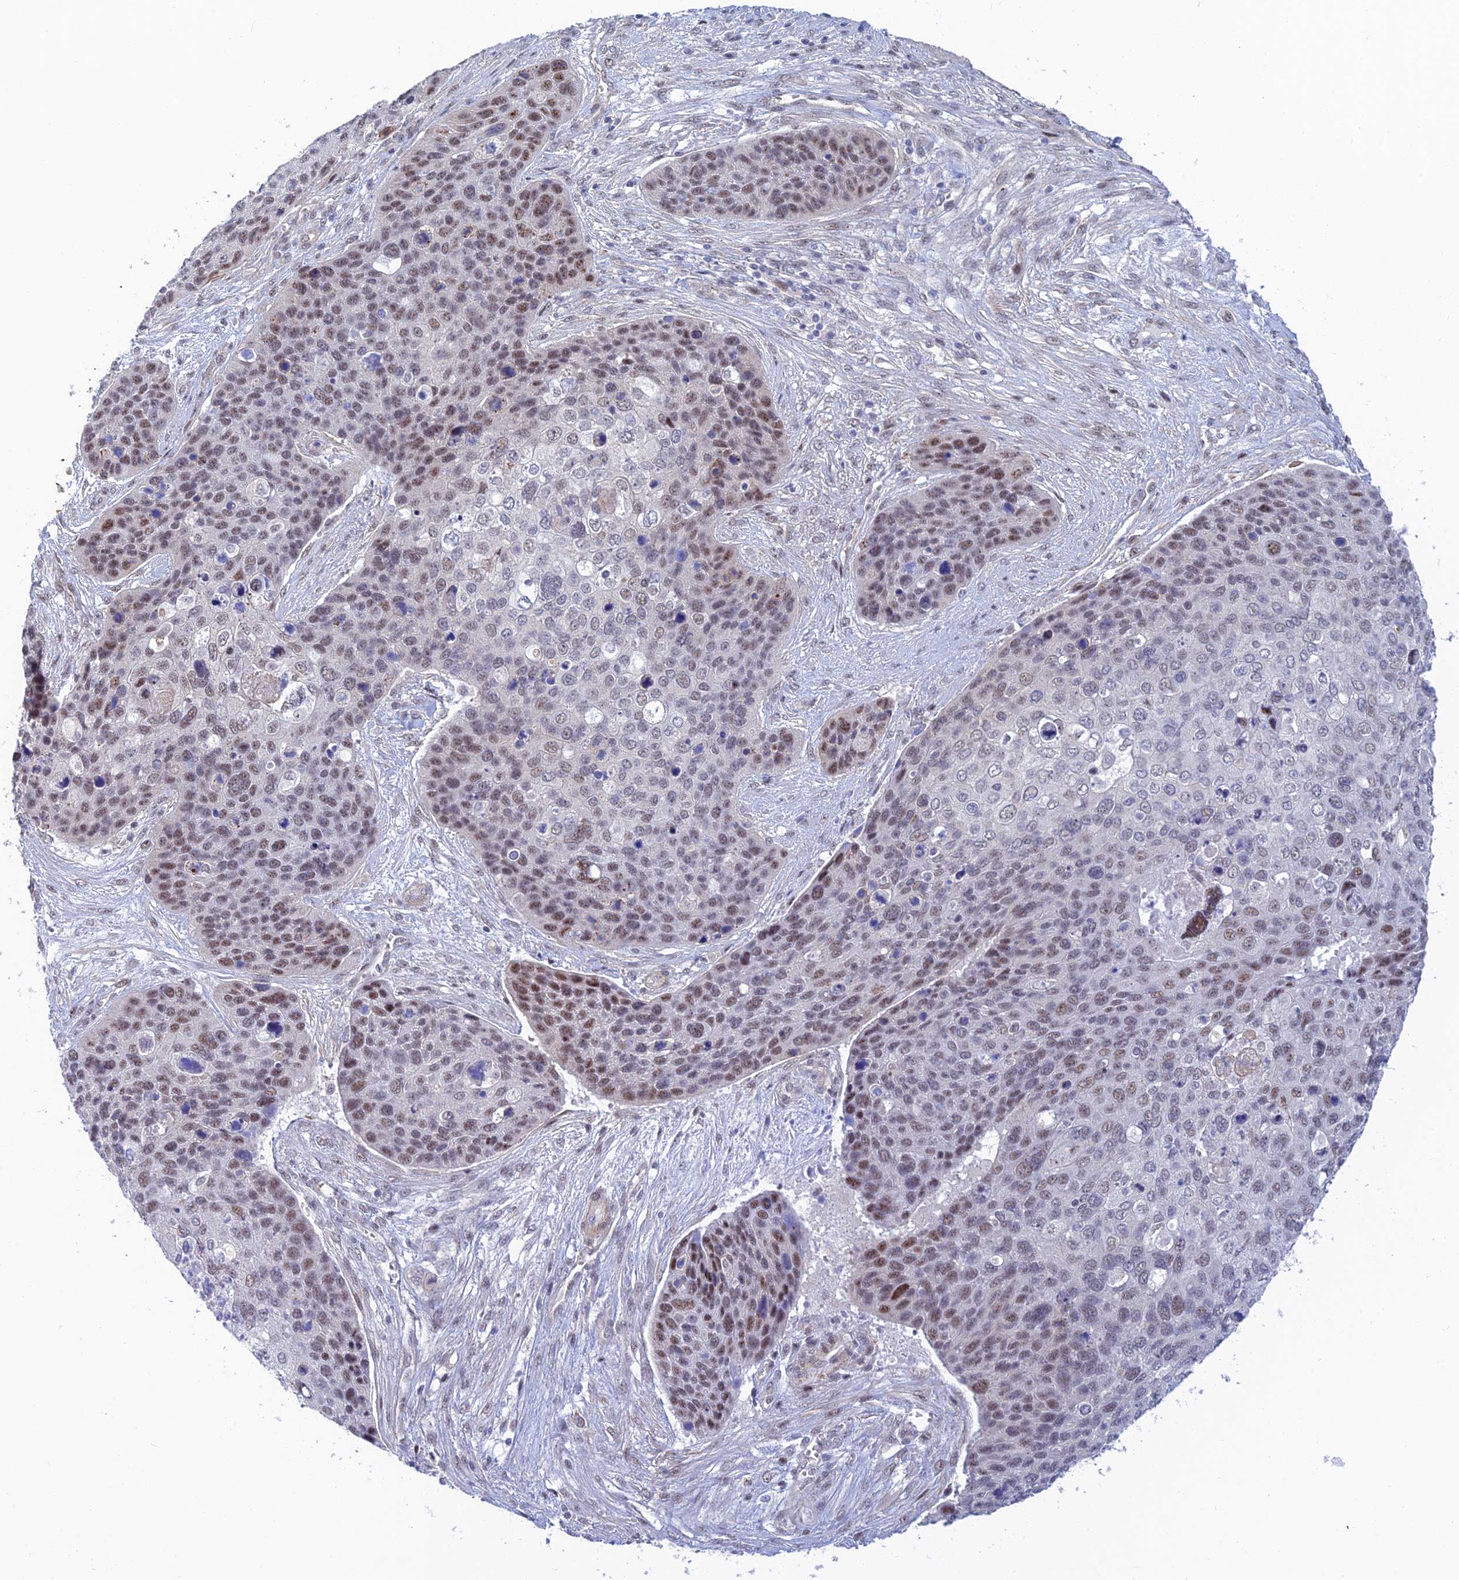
{"staining": {"intensity": "moderate", "quantity": "25%-75%", "location": "nuclear"}, "tissue": "skin cancer", "cell_type": "Tumor cells", "image_type": "cancer", "snomed": [{"axis": "morphology", "description": "Basal cell carcinoma"}, {"axis": "topography", "description": "Skin"}], "caption": "The image demonstrates staining of basal cell carcinoma (skin), revealing moderate nuclear protein positivity (brown color) within tumor cells. (DAB IHC with brightfield microscopy, high magnification).", "gene": "CFAP92", "patient": {"sex": "female", "age": 74}}